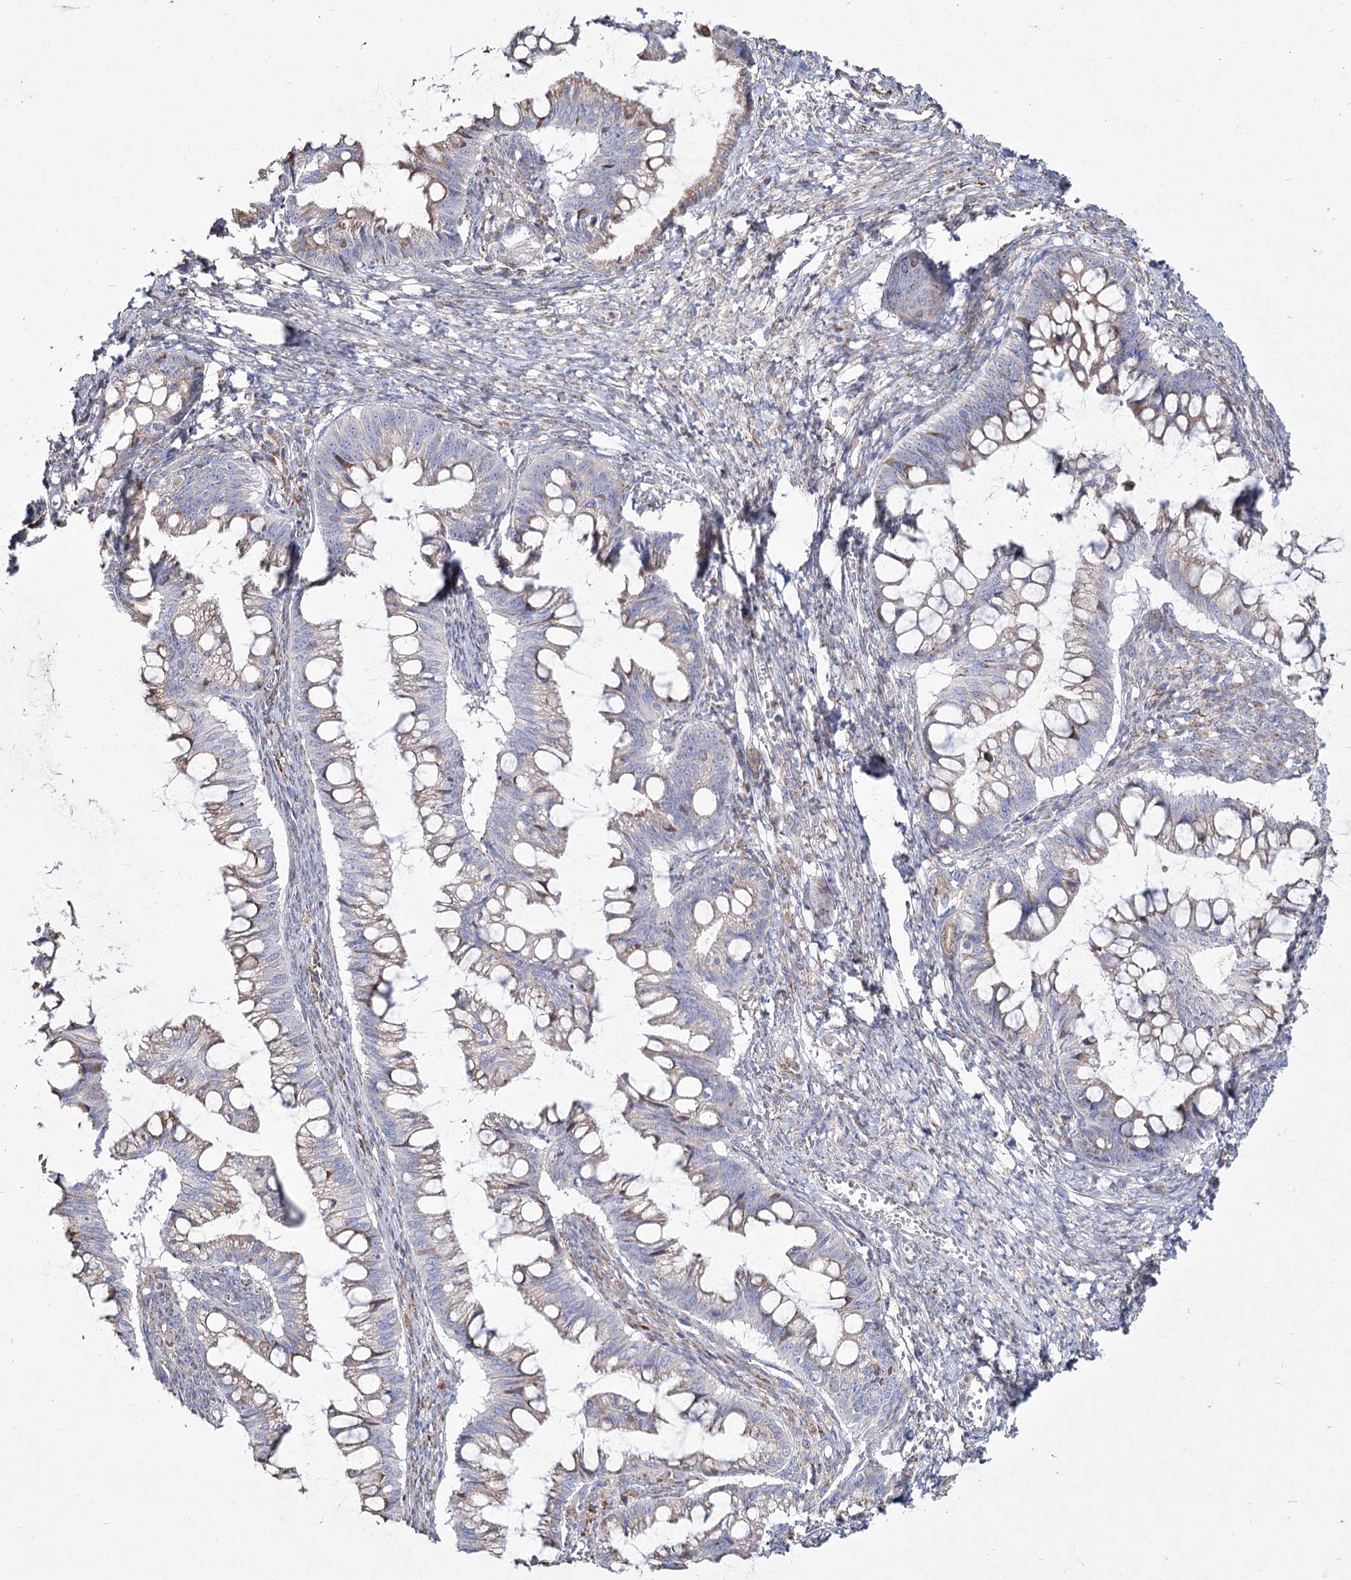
{"staining": {"intensity": "weak", "quantity": "25%-75%", "location": "cytoplasmic/membranous"}, "tissue": "ovarian cancer", "cell_type": "Tumor cells", "image_type": "cancer", "snomed": [{"axis": "morphology", "description": "Cystadenocarcinoma, mucinous, NOS"}, {"axis": "topography", "description": "Ovary"}], "caption": "Ovarian cancer (mucinous cystadenocarcinoma) stained for a protein exhibits weak cytoplasmic/membranous positivity in tumor cells.", "gene": "ME3", "patient": {"sex": "female", "age": 73}}